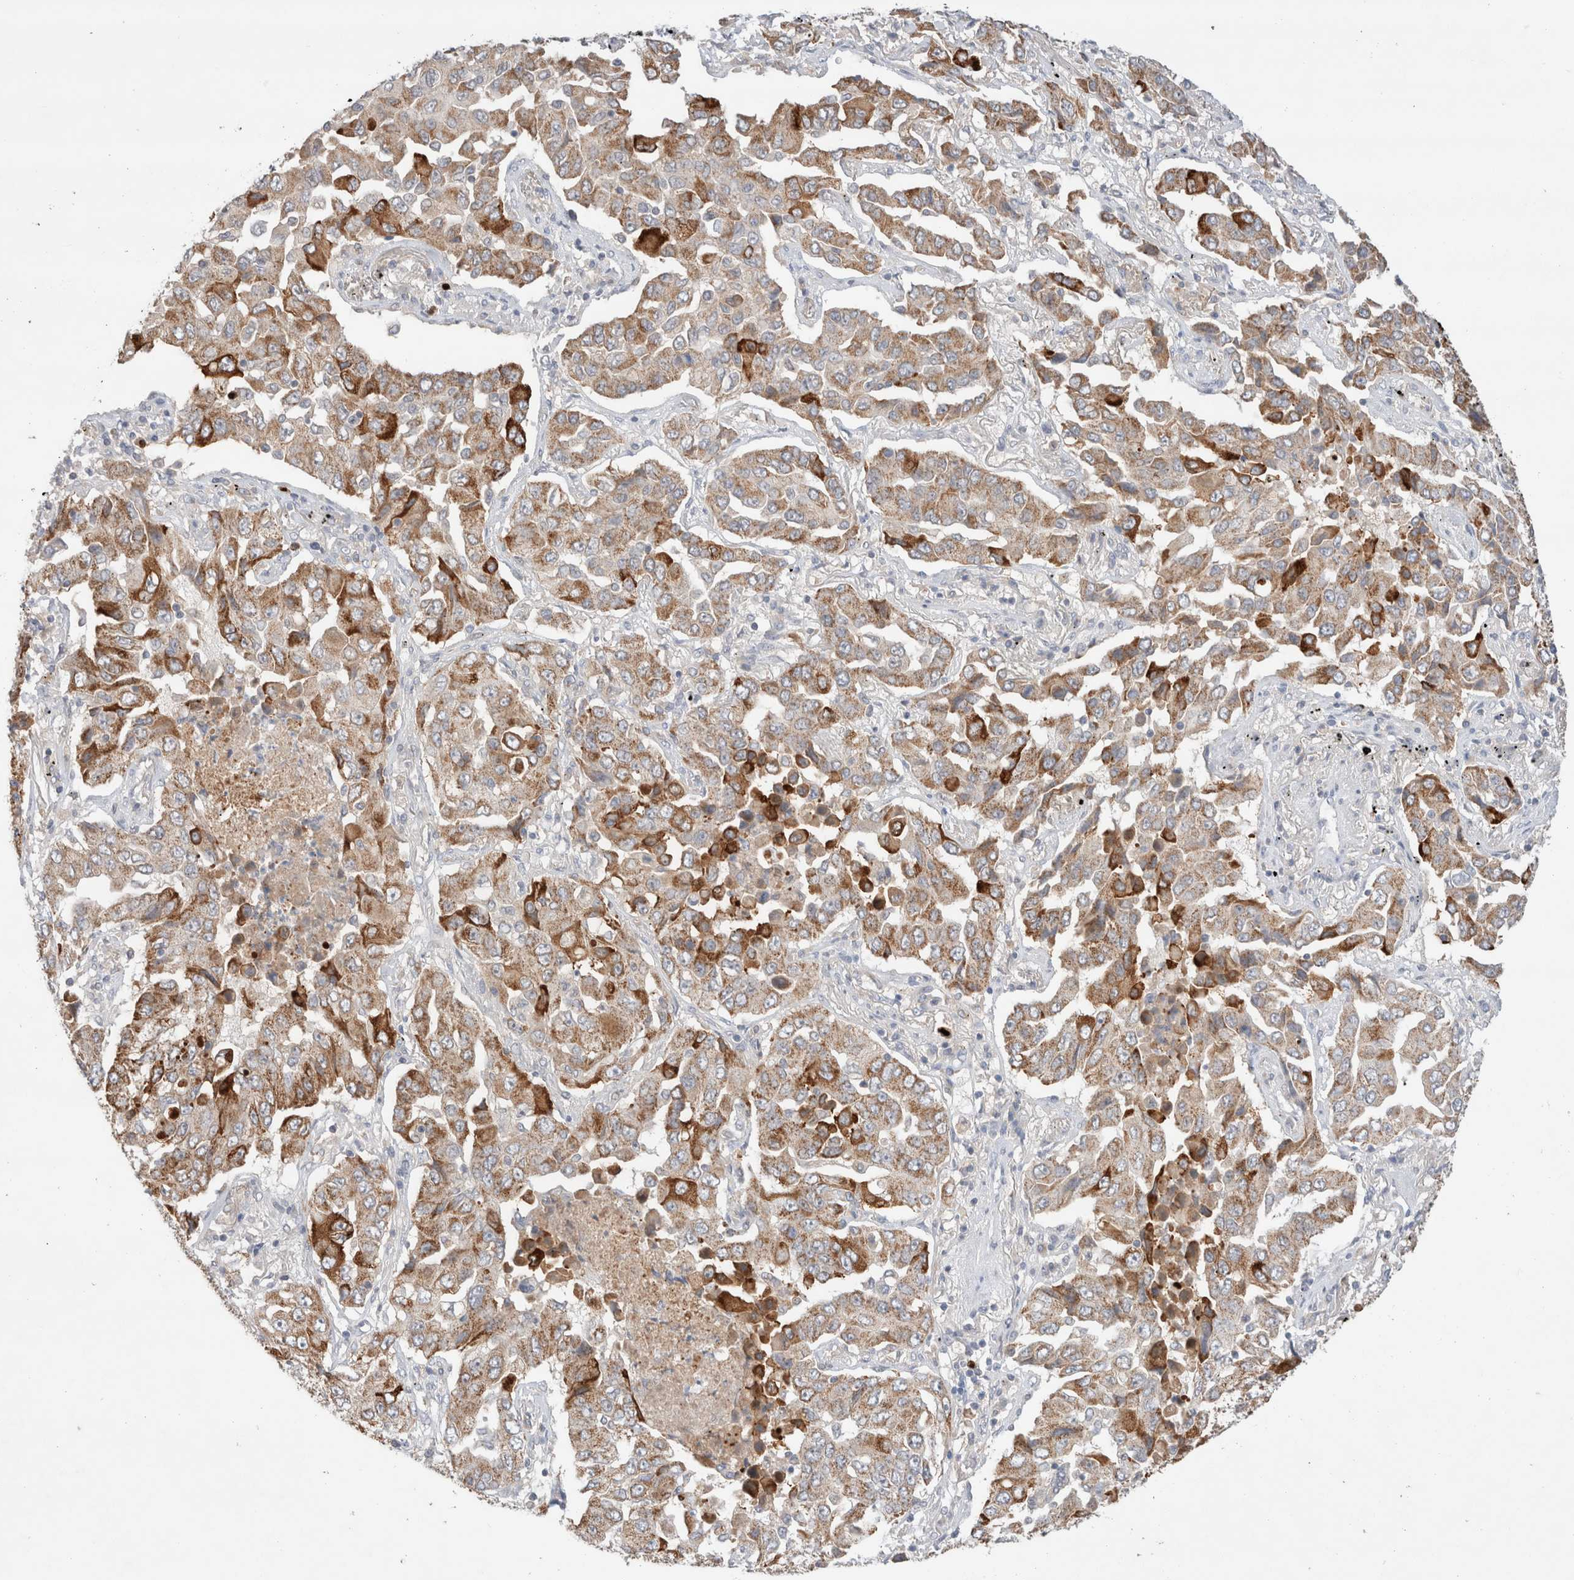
{"staining": {"intensity": "moderate", "quantity": ">75%", "location": "cytoplasmic/membranous"}, "tissue": "lung cancer", "cell_type": "Tumor cells", "image_type": "cancer", "snomed": [{"axis": "morphology", "description": "Adenocarcinoma, NOS"}, {"axis": "topography", "description": "Lung"}], "caption": "Tumor cells reveal medium levels of moderate cytoplasmic/membranous positivity in about >75% of cells in adenocarcinoma (lung). (DAB IHC with brightfield microscopy, high magnification).", "gene": "TRIM41", "patient": {"sex": "female", "age": 65}}